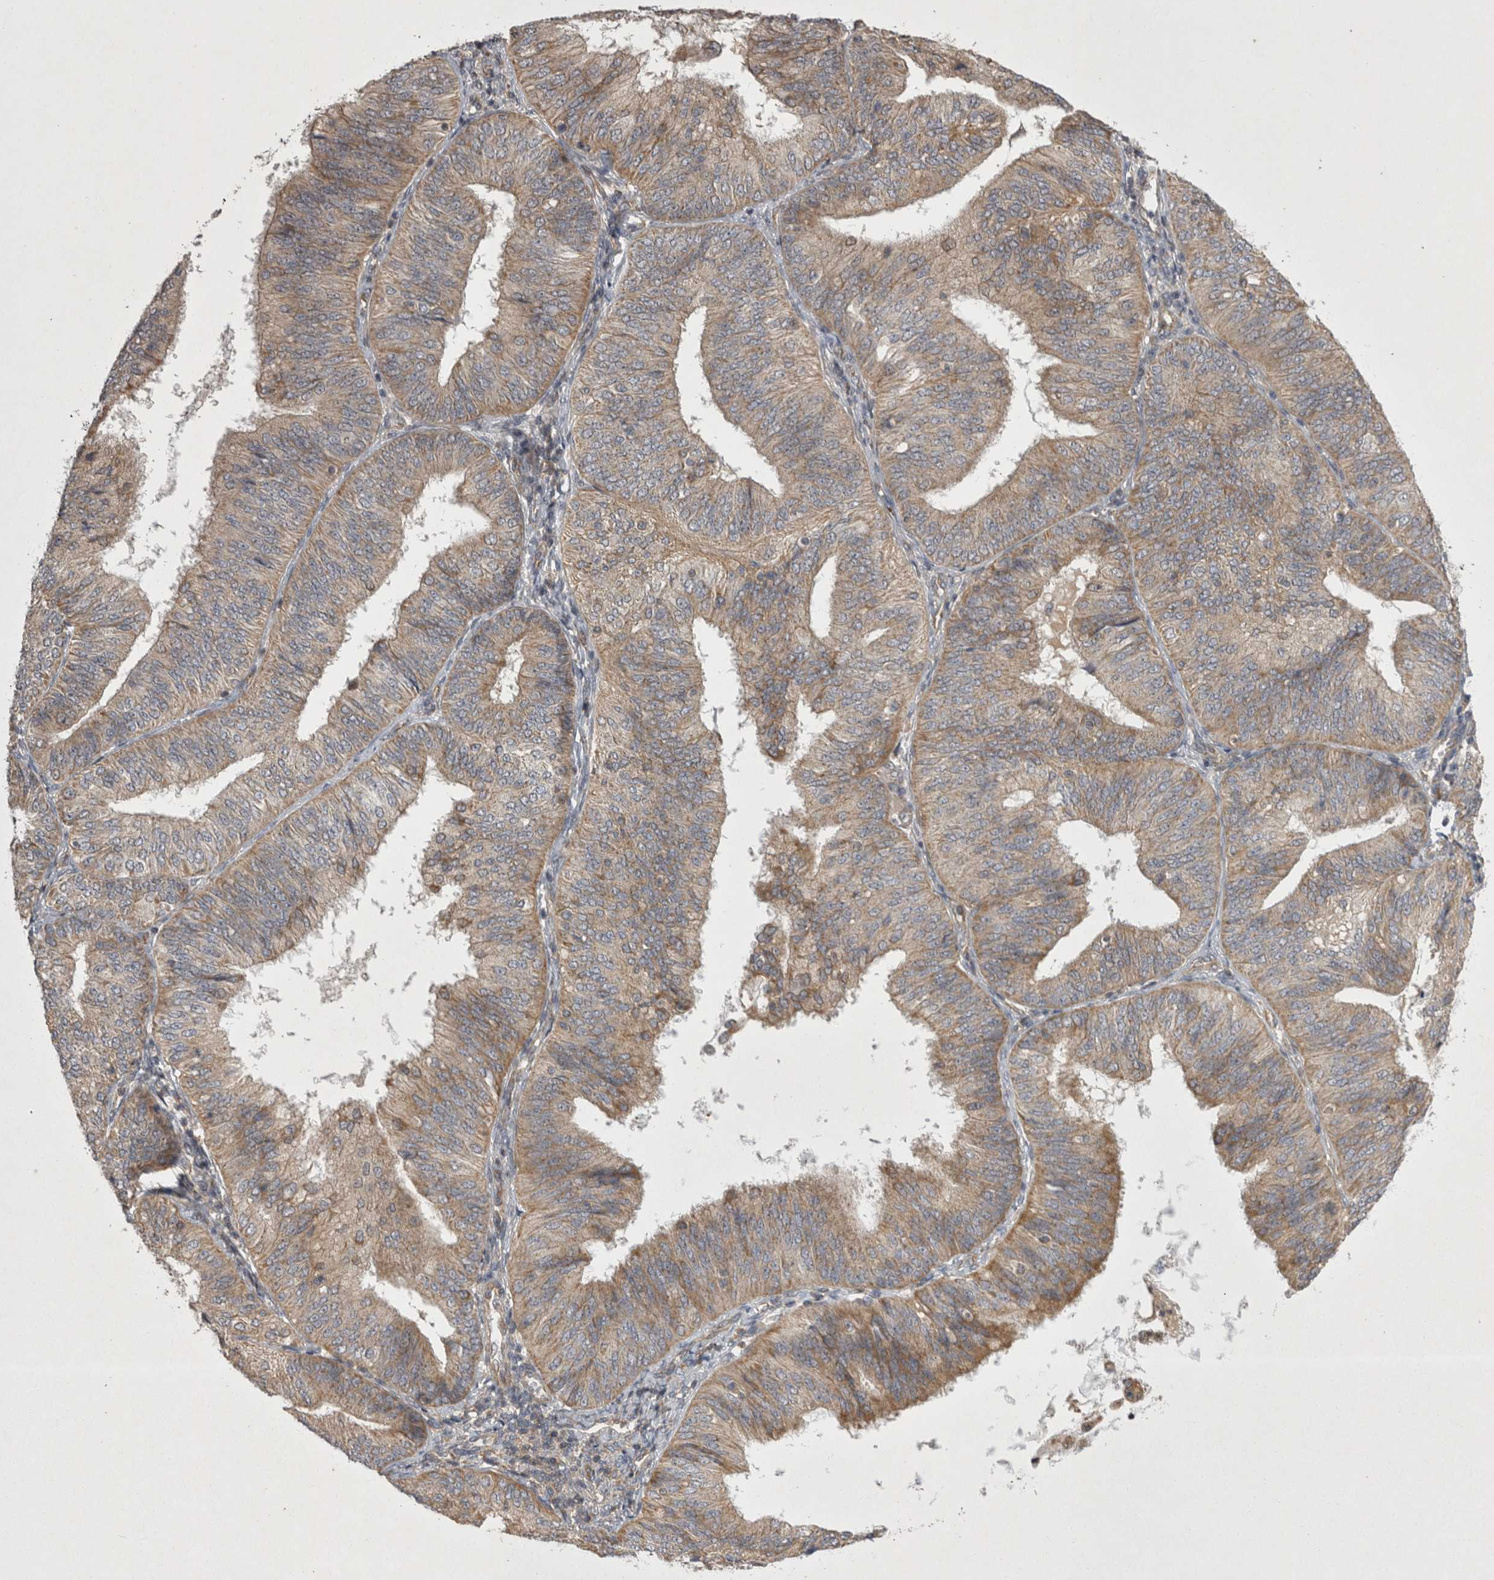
{"staining": {"intensity": "weak", "quantity": ">75%", "location": "cytoplasmic/membranous"}, "tissue": "endometrial cancer", "cell_type": "Tumor cells", "image_type": "cancer", "snomed": [{"axis": "morphology", "description": "Adenocarcinoma, NOS"}, {"axis": "topography", "description": "Endometrium"}], "caption": "Brown immunohistochemical staining in human endometrial cancer demonstrates weak cytoplasmic/membranous staining in about >75% of tumor cells.", "gene": "TSPOAP1", "patient": {"sex": "female", "age": 58}}